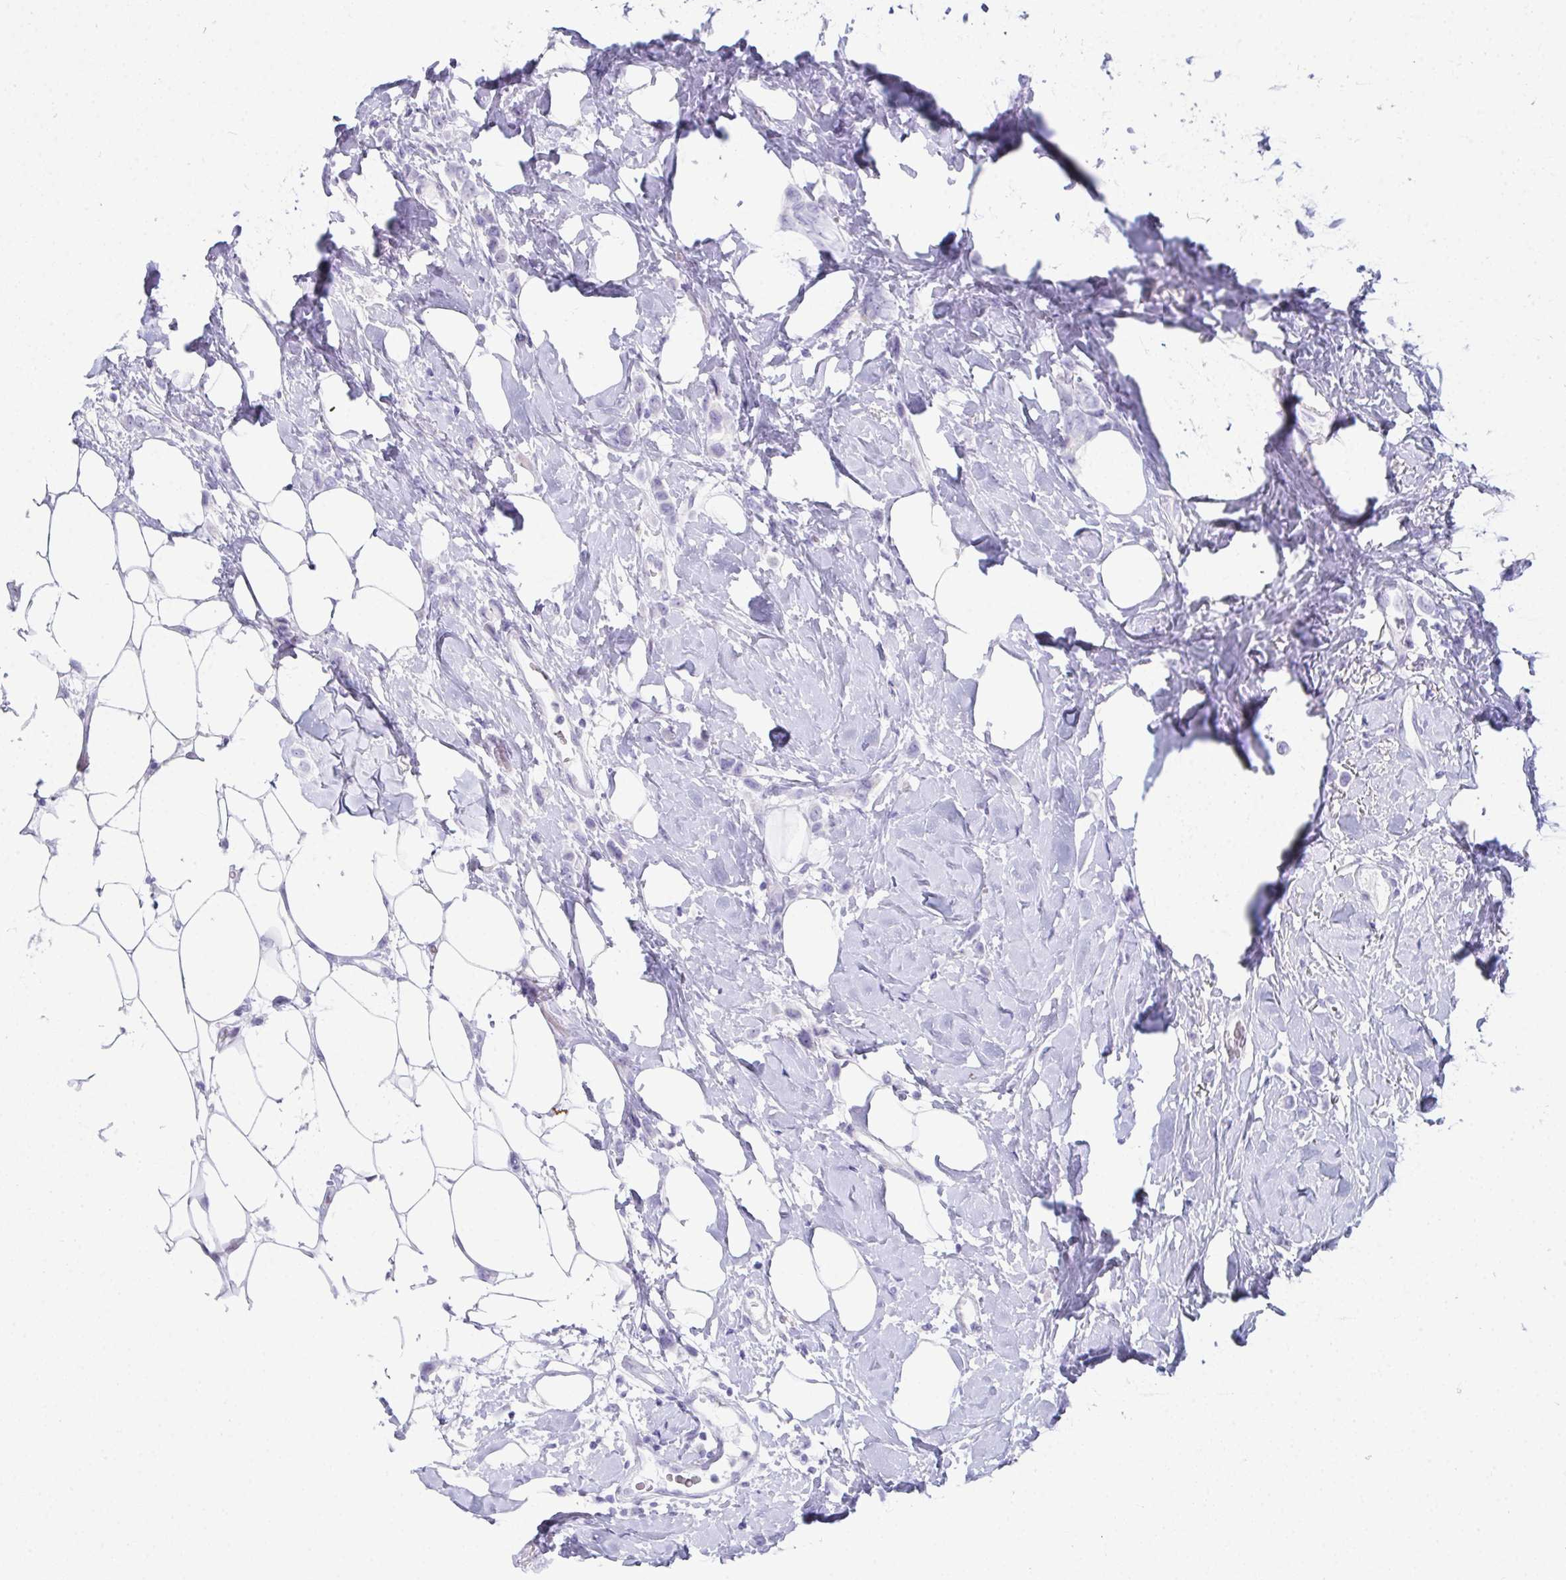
{"staining": {"intensity": "negative", "quantity": "none", "location": "none"}, "tissue": "breast cancer", "cell_type": "Tumor cells", "image_type": "cancer", "snomed": [{"axis": "morphology", "description": "Lobular carcinoma"}, {"axis": "topography", "description": "Breast"}], "caption": "Tumor cells are negative for brown protein staining in breast cancer (lobular carcinoma). (DAB (3,3'-diaminobenzidine) immunohistochemistry visualized using brightfield microscopy, high magnification).", "gene": "TEX19", "patient": {"sex": "female", "age": 66}}